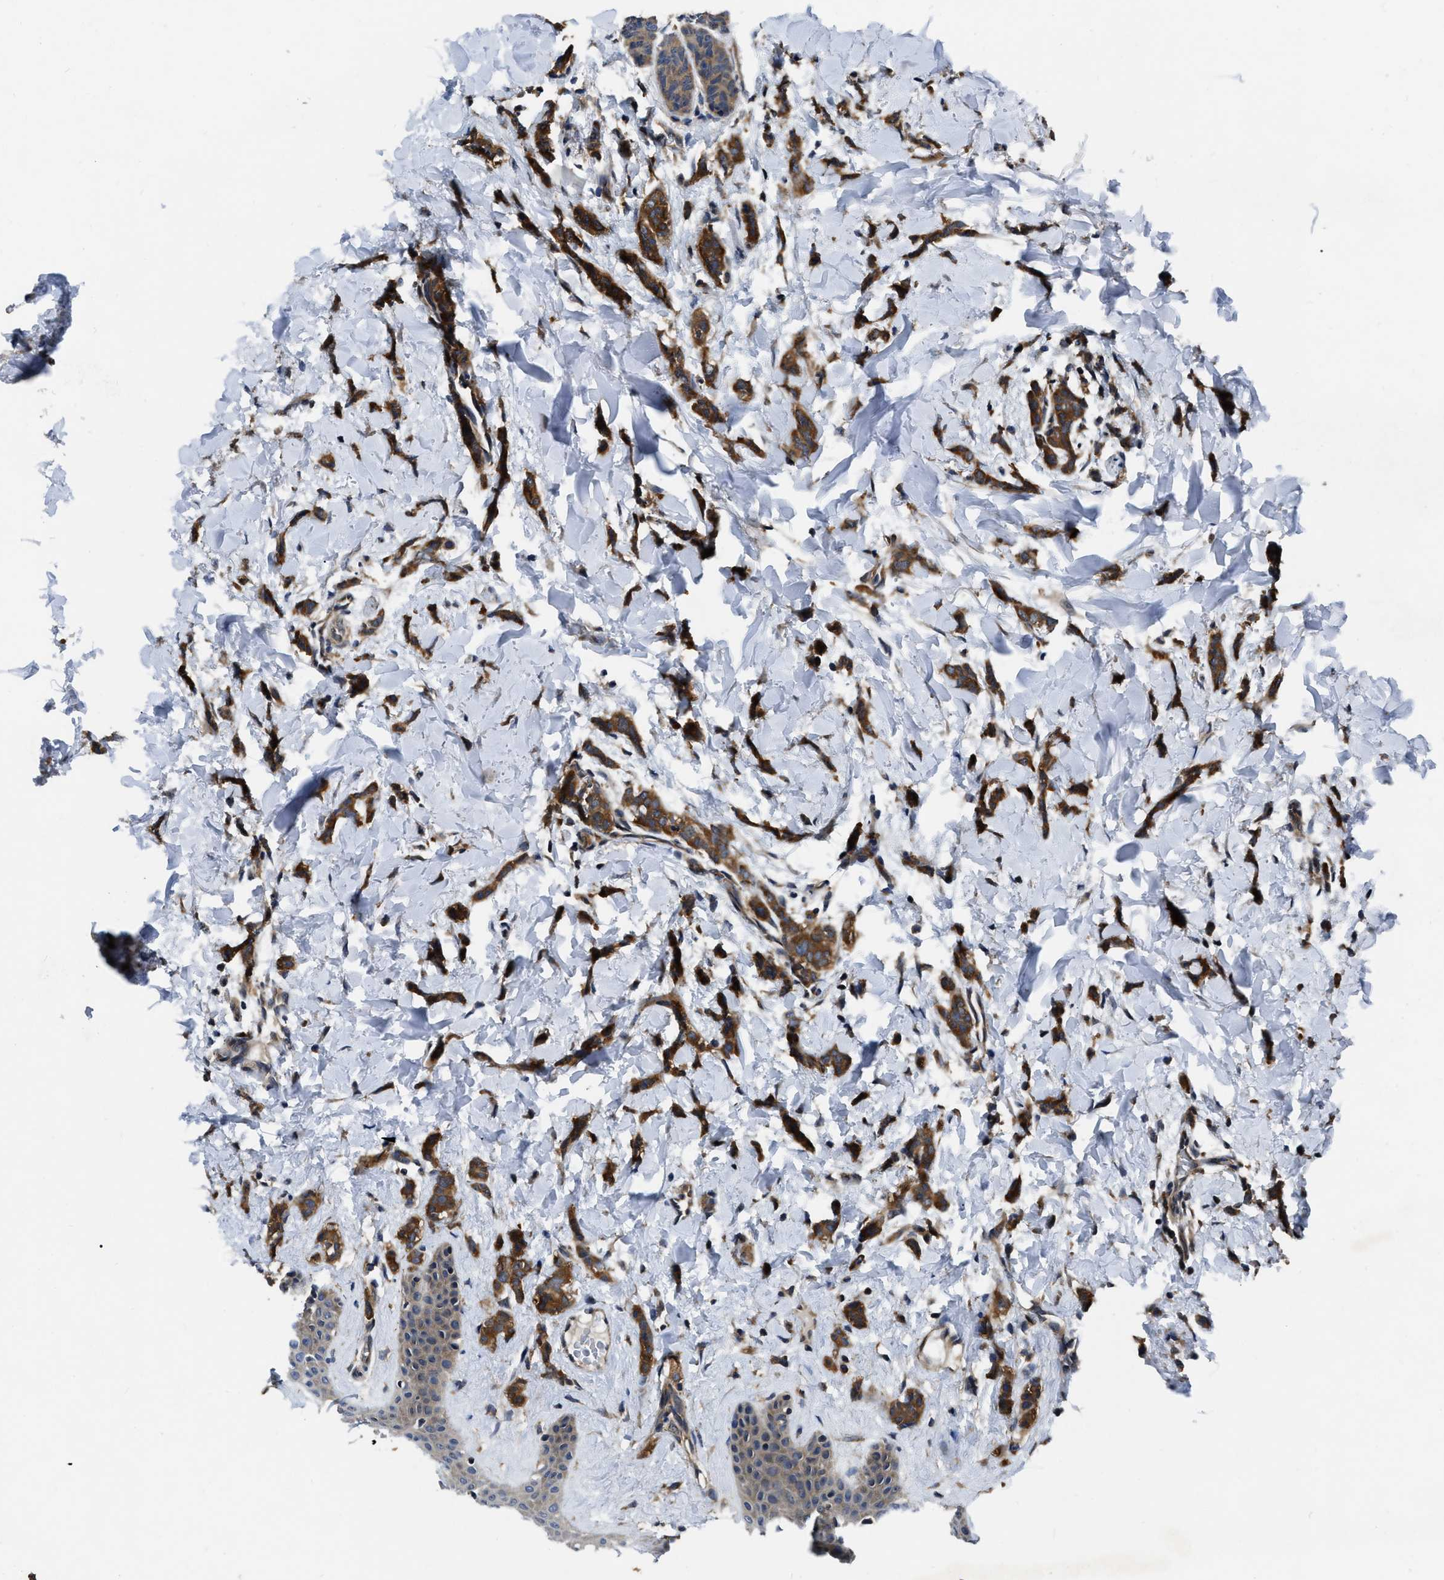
{"staining": {"intensity": "strong", "quantity": ">75%", "location": "cytoplasmic/membranous"}, "tissue": "breast cancer", "cell_type": "Tumor cells", "image_type": "cancer", "snomed": [{"axis": "morphology", "description": "Lobular carcinoma"}, {"axis": "topography", "description": "Skin"}, {"axis": "topography", "description": "Breast"}], "caption": "Immunohistochemistry histopathology image of neoplastic tissue: breast cancer (lobular carcinoma) stained using immunohistochemistry shows high levels of strong protein expression localized specifically in the cytoplasmic/membranous of tumor cells, appearing as a cytoplasmic/membranous brown color.", "gene": "GET4", "patient": {"sex": "female", "age": 46}}